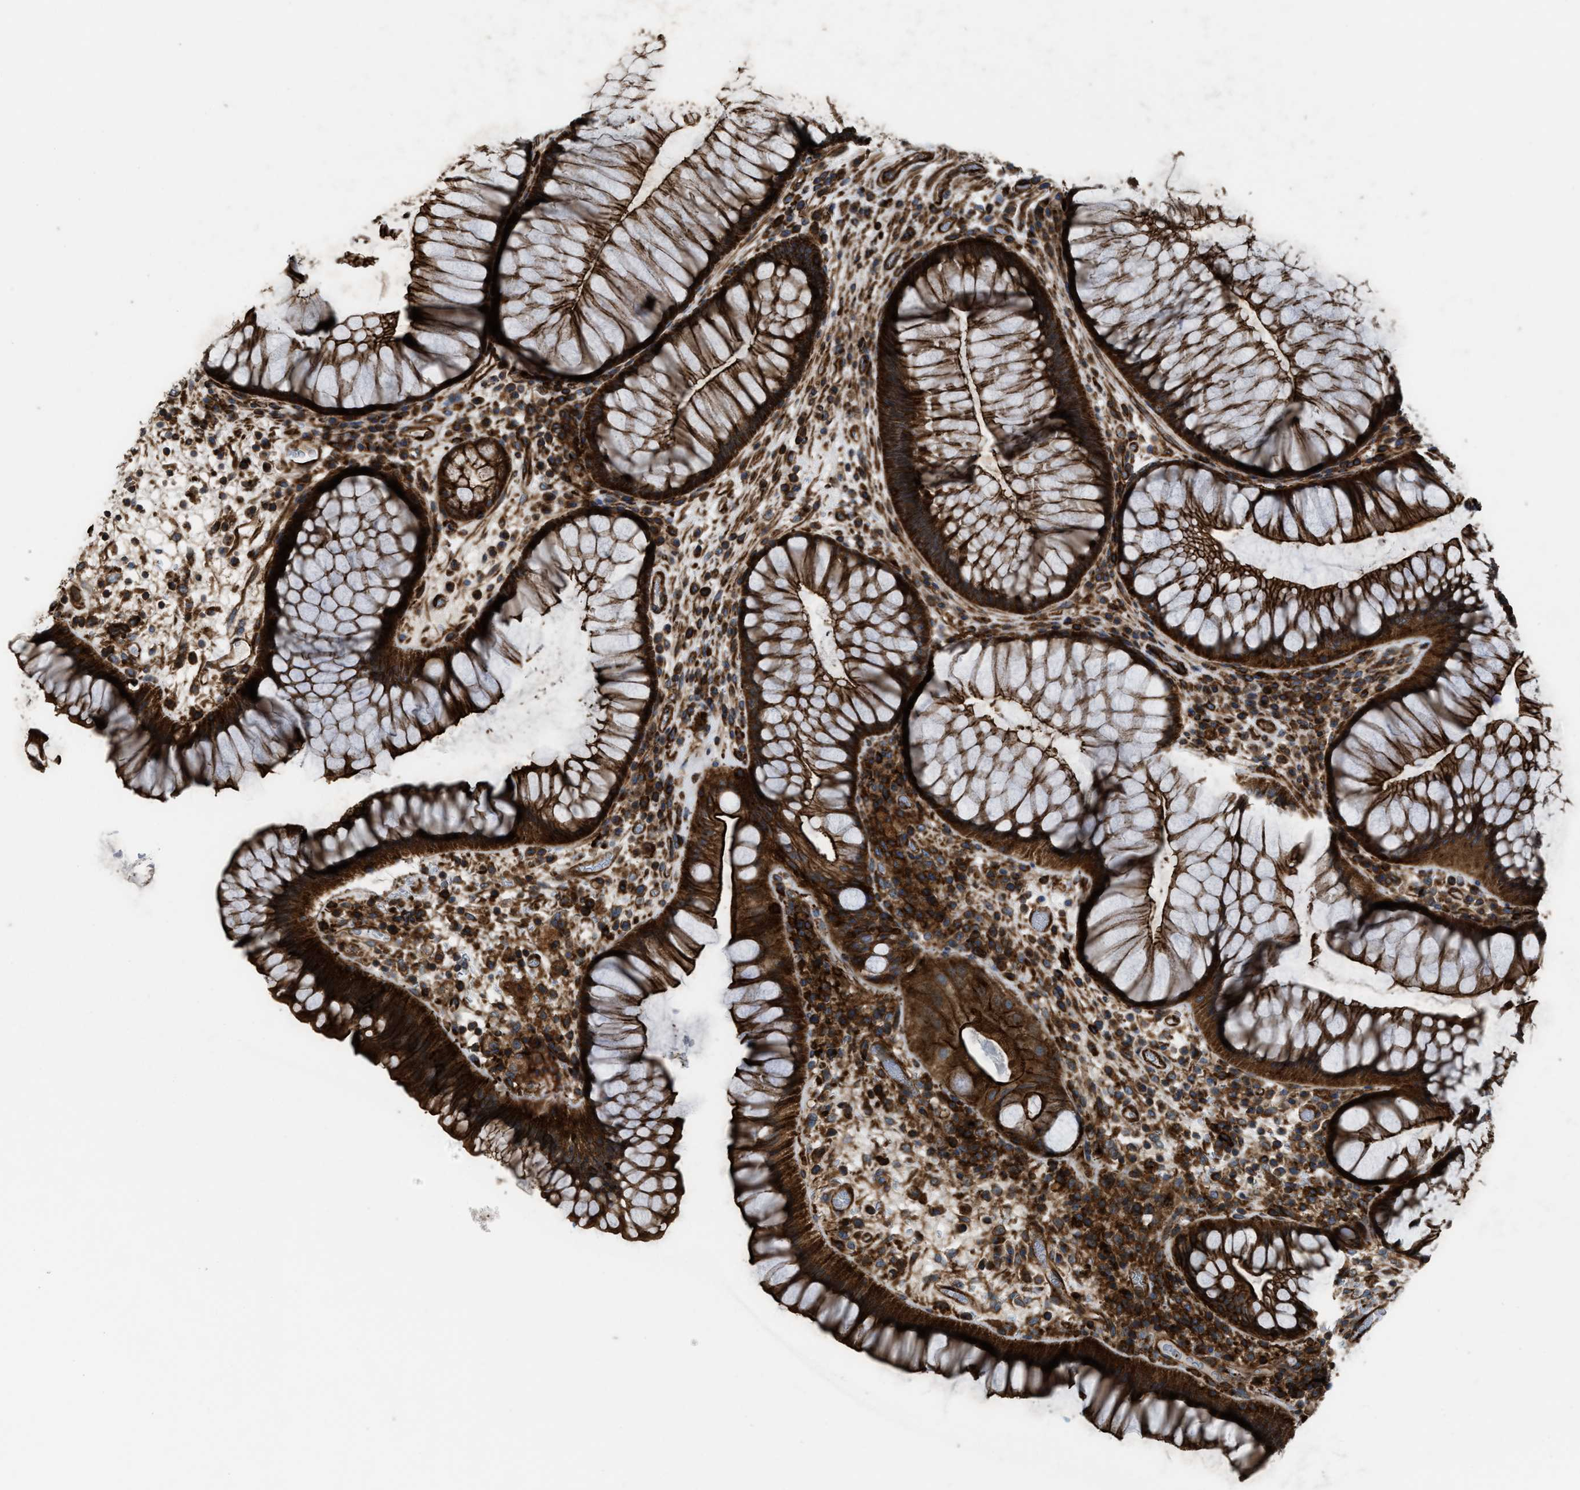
{"staining": {"intensity": "strong", "quantity": ">75%", "location": "cytoplasmic/membranous"}, "tissue": "rectum", "cell_type": "Glandular cells", "image_type": "normal", "snomed": [{"axis": "morphology", "description": "Normal tissue, NOS"}, {"axis": "topography", "description": "Rectum"}], "caption": "Strong cytoplasmic/membranous protein staining is seen in about >75% of glandular cells in rectum. (brown staining indicates protein expression, while blue staining denotes nuclei).", "gene": "EGLN1", "patient": {"sex": "male", "age": 51}}